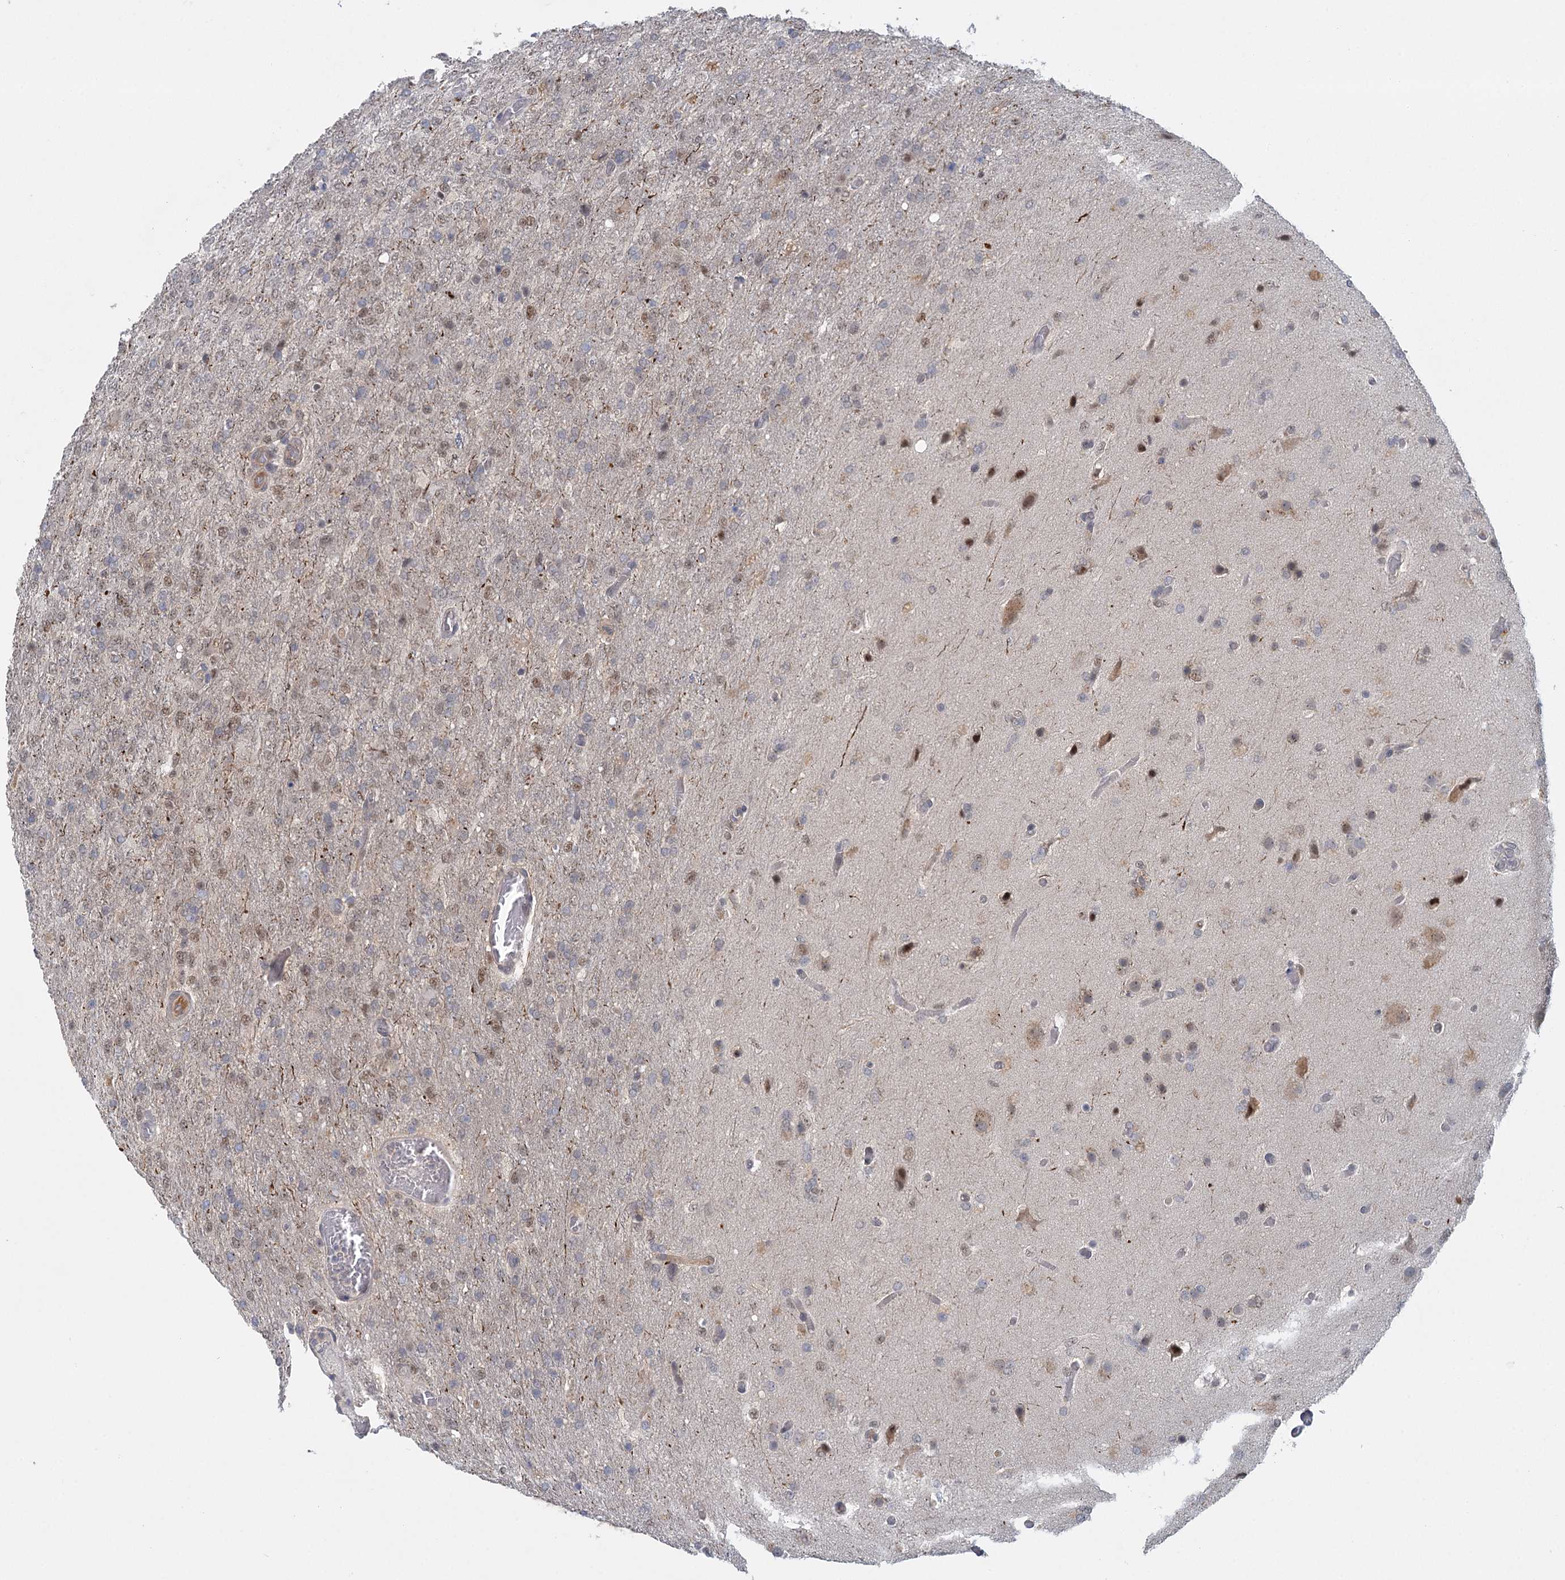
{"staining": {"intensity": "weak", "quantity": "25%-75%", "location": "nuclear"}, "tissue": "glioma", "cell_type": "Tumor cells", "image_type": "cancer", "snomed": [{"axis": "morphology", "description": "Glioma, malignant, High grade"}, {"axis": "topography", "description": "Brain"}], "caption": "Immunohistochemical staining of malignant high-grade glioma exhibits weak nuclear protein expression in about 25%-75% of tumor cells.", "gene": "GPATCH11", "patient": {"sex": "female", "age": 74}}